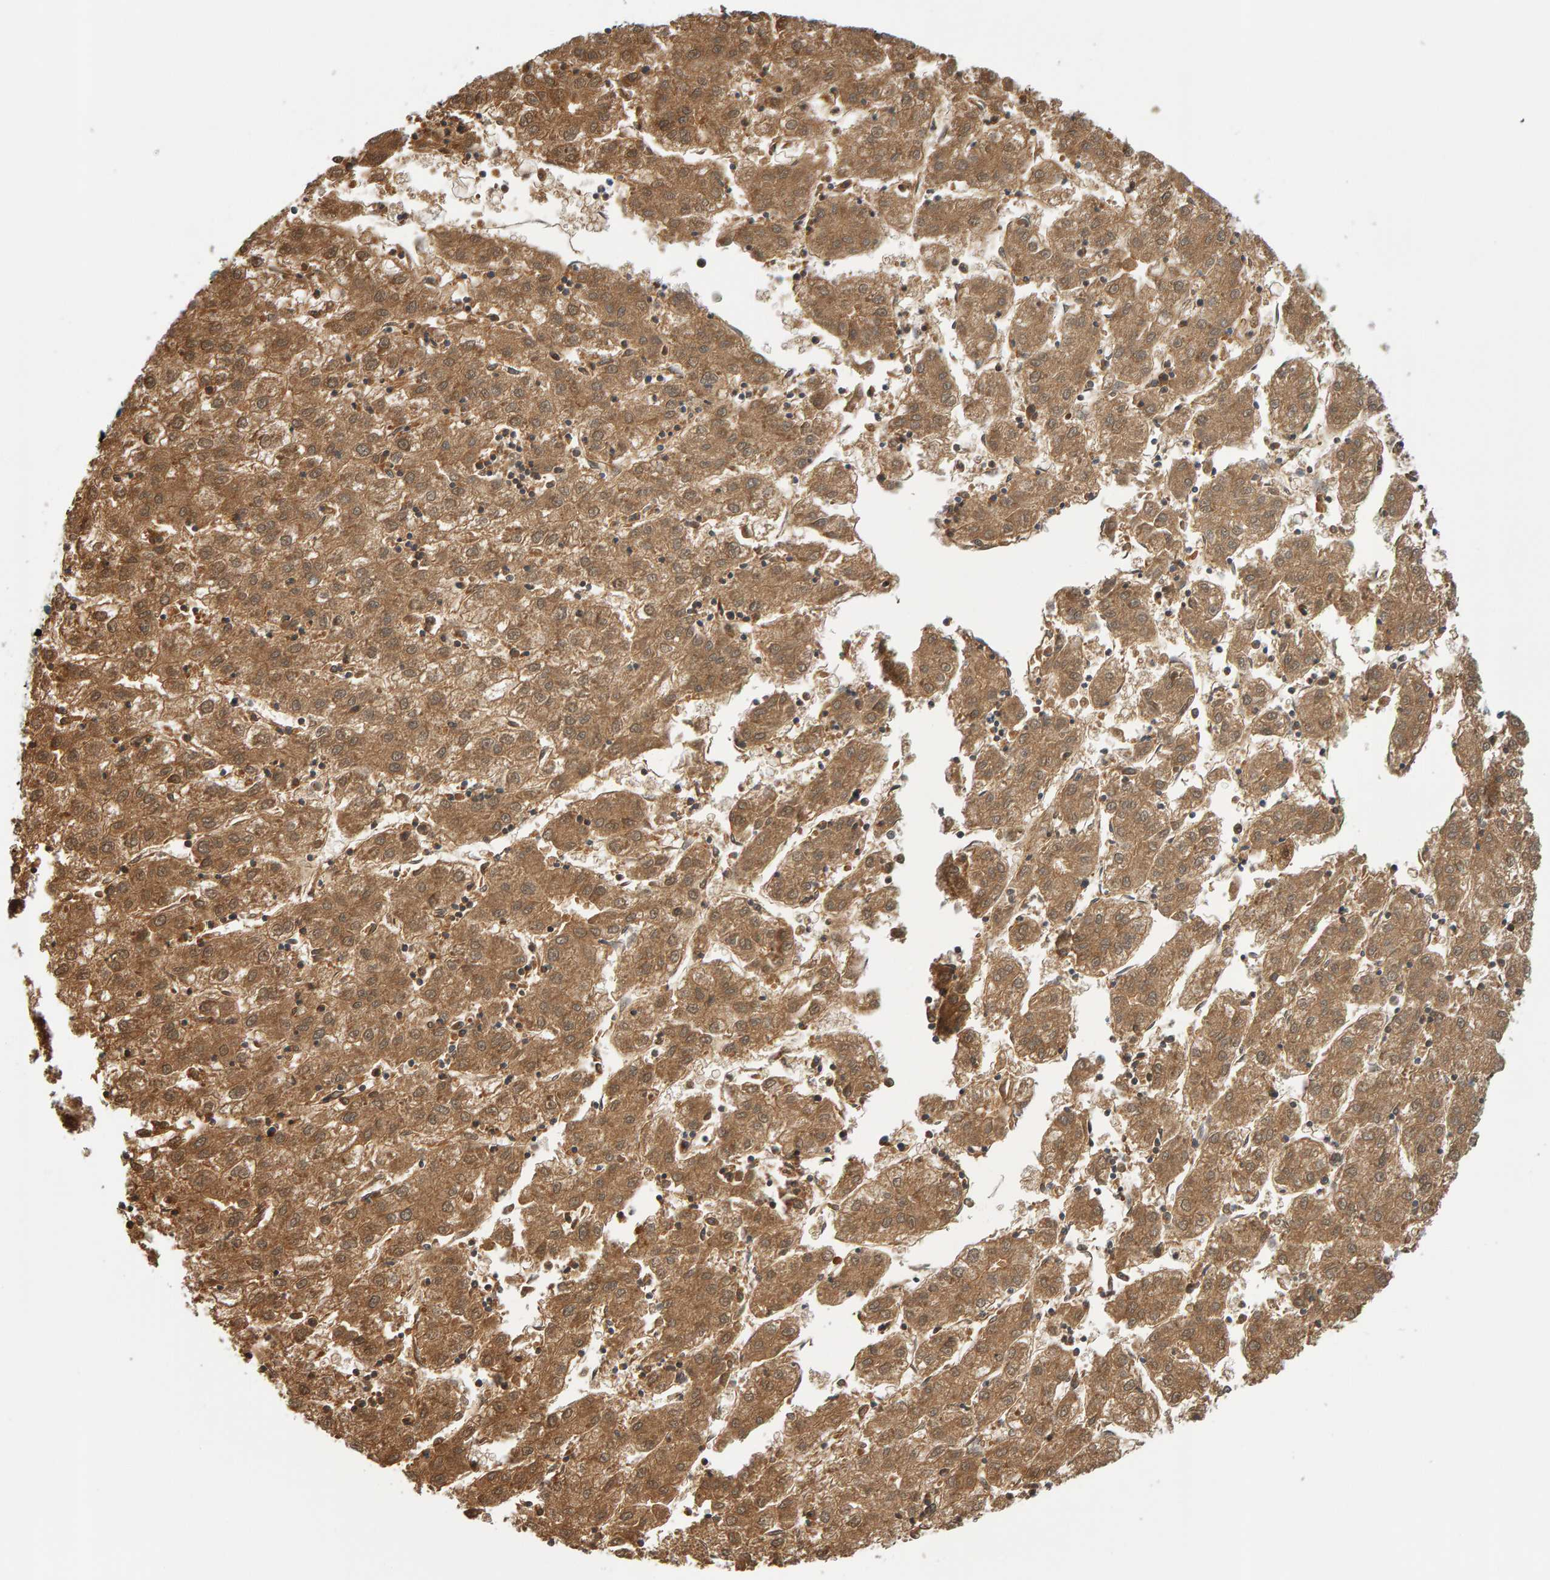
{"staining": {"intensity": "moderate", "quantity": ">75%", "location": "cytoplasmic/membranous"}, "tissue": "liver cancer", "cell_type": "Tumor cells", "image_type": "cancer", "snomed": [{"axis": "morphology", "description": "Carcinoma, Hepatocellular, NOS"}, {"axis": "topography", "description": "Liver"}], "caption": "Protein staining by immunohistochemistry (IHC) displays moderate cytoplasmic/membranous staining in about >75% of tumor cells in liver hepatocellular carcinoma.", "gene": "CTH", "patient": {"sex": "male", "age": 72}}